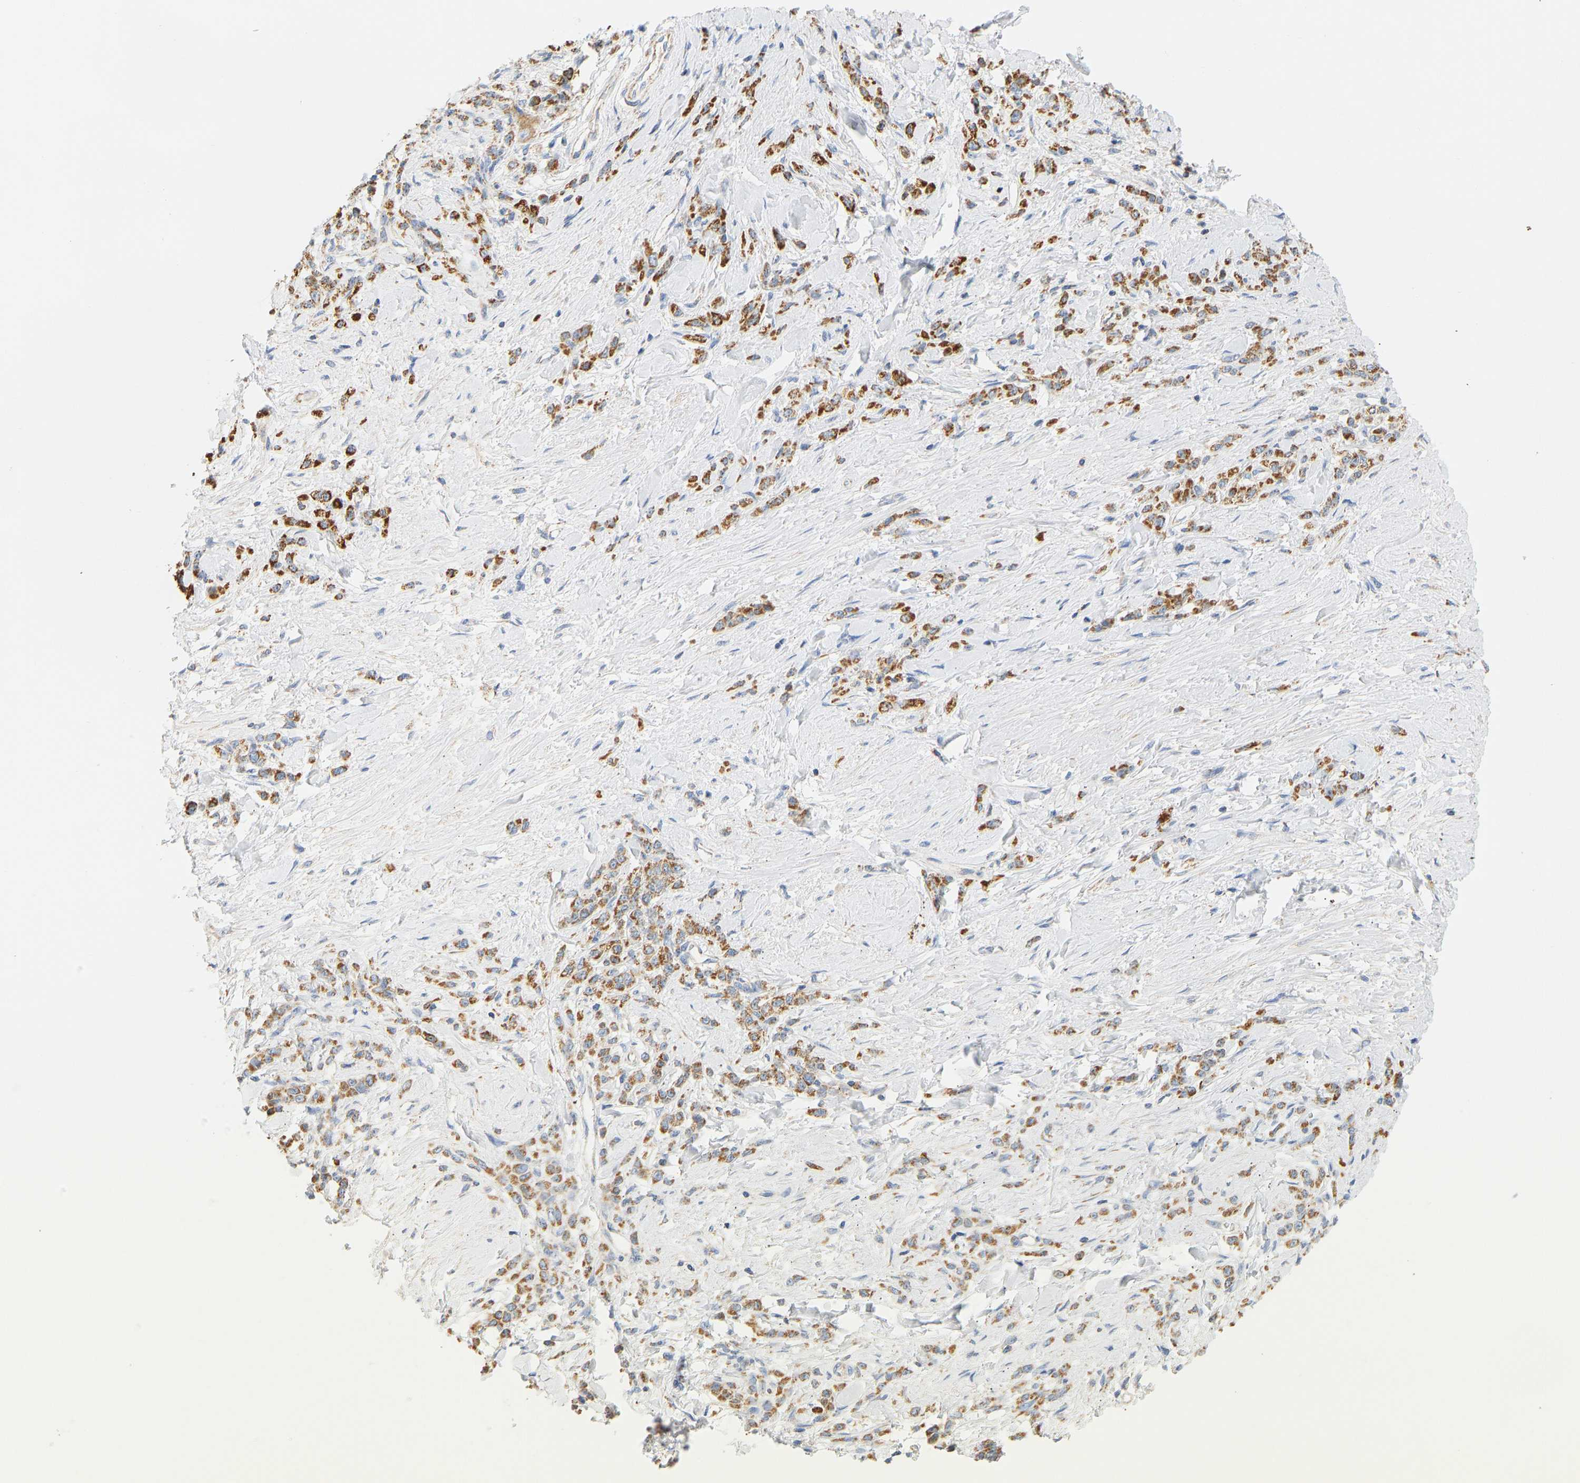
{"staining": {"intensity": "strong", "quantity": ">75%", "location": "cytoplasmic/membranous"}, "tissue": "stomach cancer", "cell_type": "Tumor cells", "image_type": "cancer", "snomed": [{"axis": "morphology", "description": "Normal tissue, NOS"}, {"axis": "morphology", "description": "Adenocarcinoma, NOS"}, {"axis": "topography", "description": "Stomach"}], "caption": "Tumor cells reveal strong cytoplasmic/membranous staining in about >75% of cells in stomach cancer. The staining is performed using DAB brown chromogen to label protein expression. The nuclei are counter-stained blue using hematoxylin.", "gene": "GRPEL2", "patient": {"sex": "male", "age": 82}}